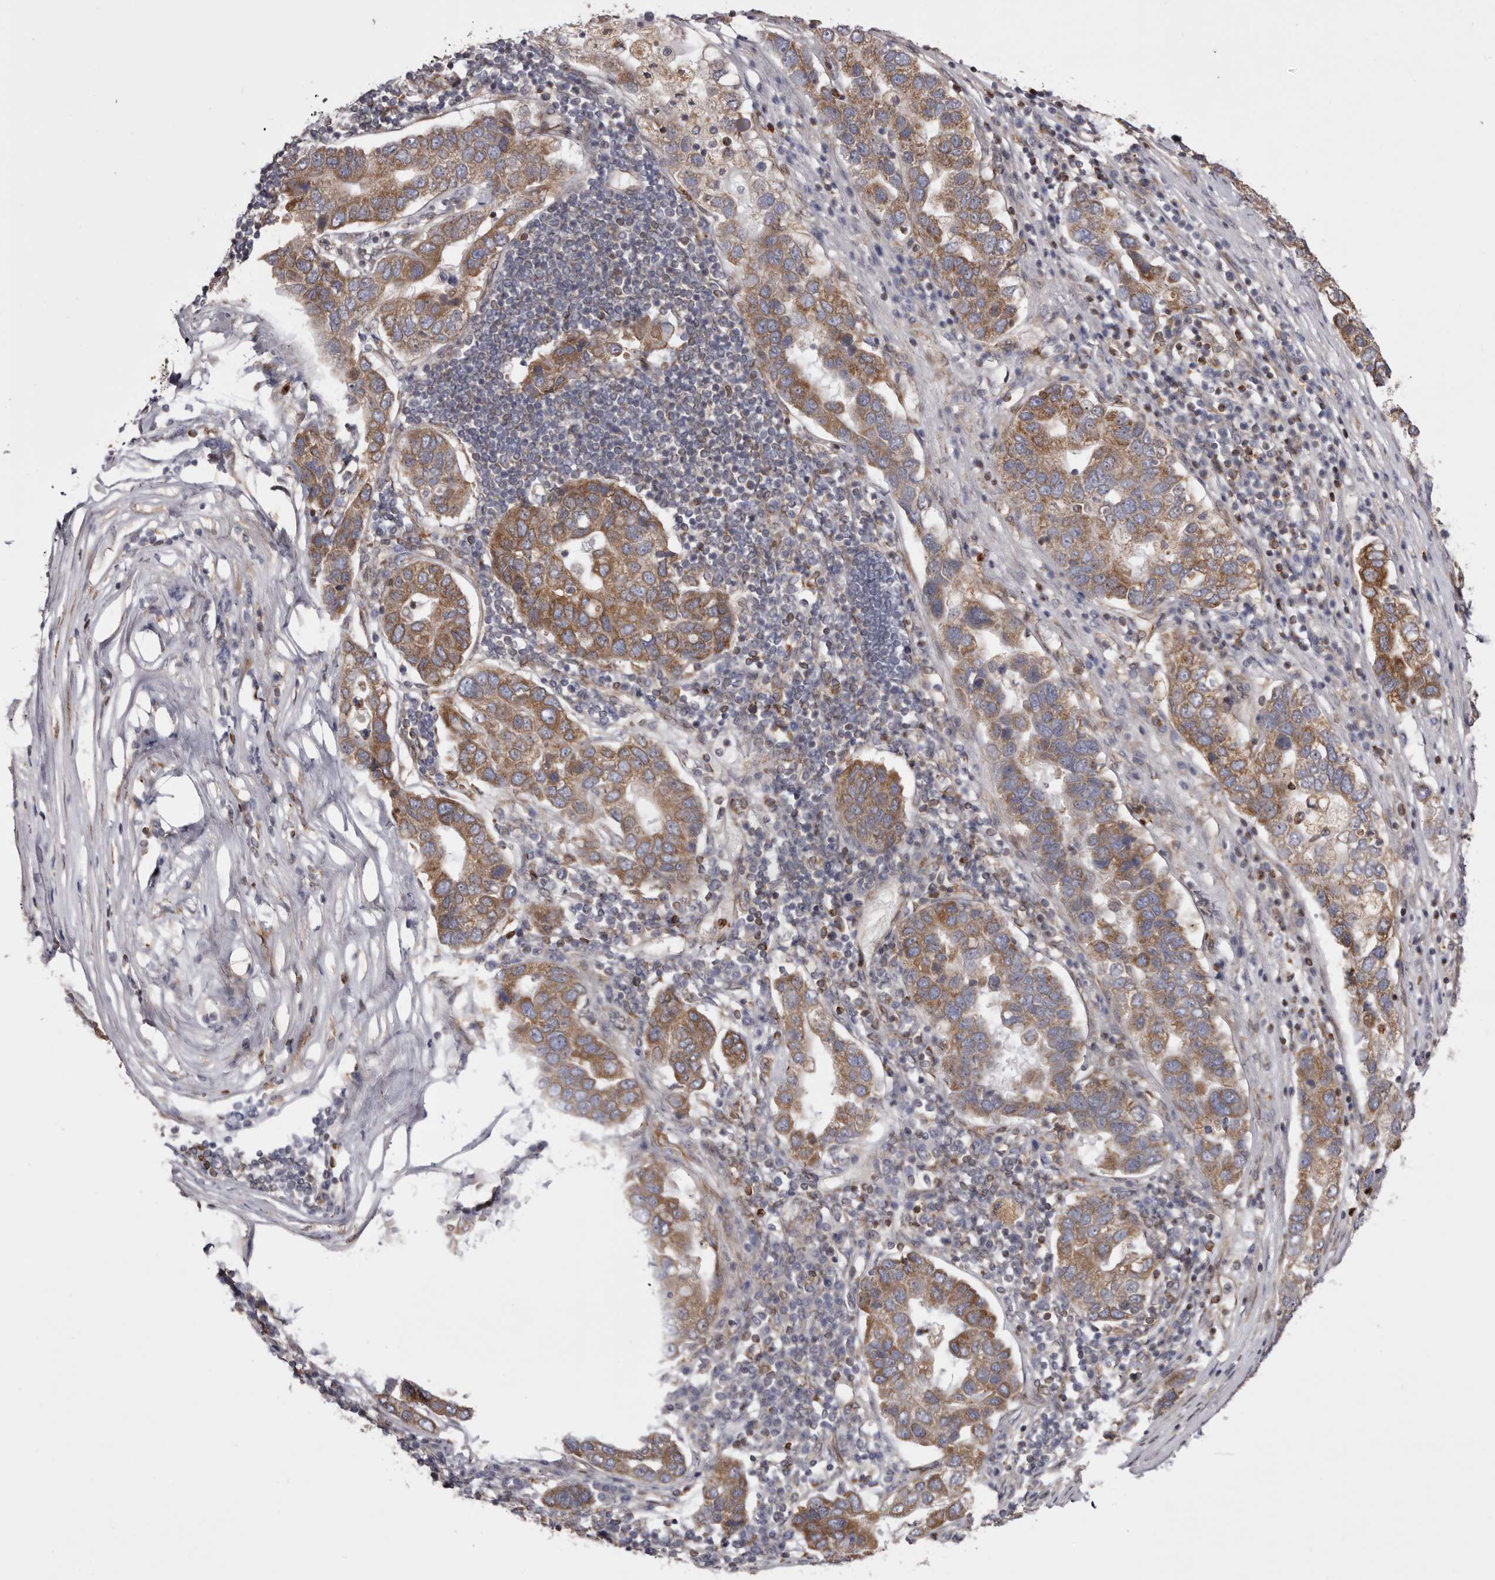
{"staining": {"intensity": "moderate", "quantity": ">75%", "location": "cytoplasmic/membranous"}, "tissue": "pancreatic cancer", "cell_type": "Tumor cells", "image_type": "cancer", "snomed": [{"axis": "morphology", "description": "Adenocarcinoma, NOS"}, {"axis": "topography", "description": "Pancreas"}], "caption": "An immunohistochemistry photomicrograph of tumor tissue is shown. Protein staining in brown highlights moderate cytoplasmic/membranous positivity in adenocarcinoma (pancreatic) within tumor cells.", "gene": "C4orf3", "patient": {"sex": "female", "age": 61}}